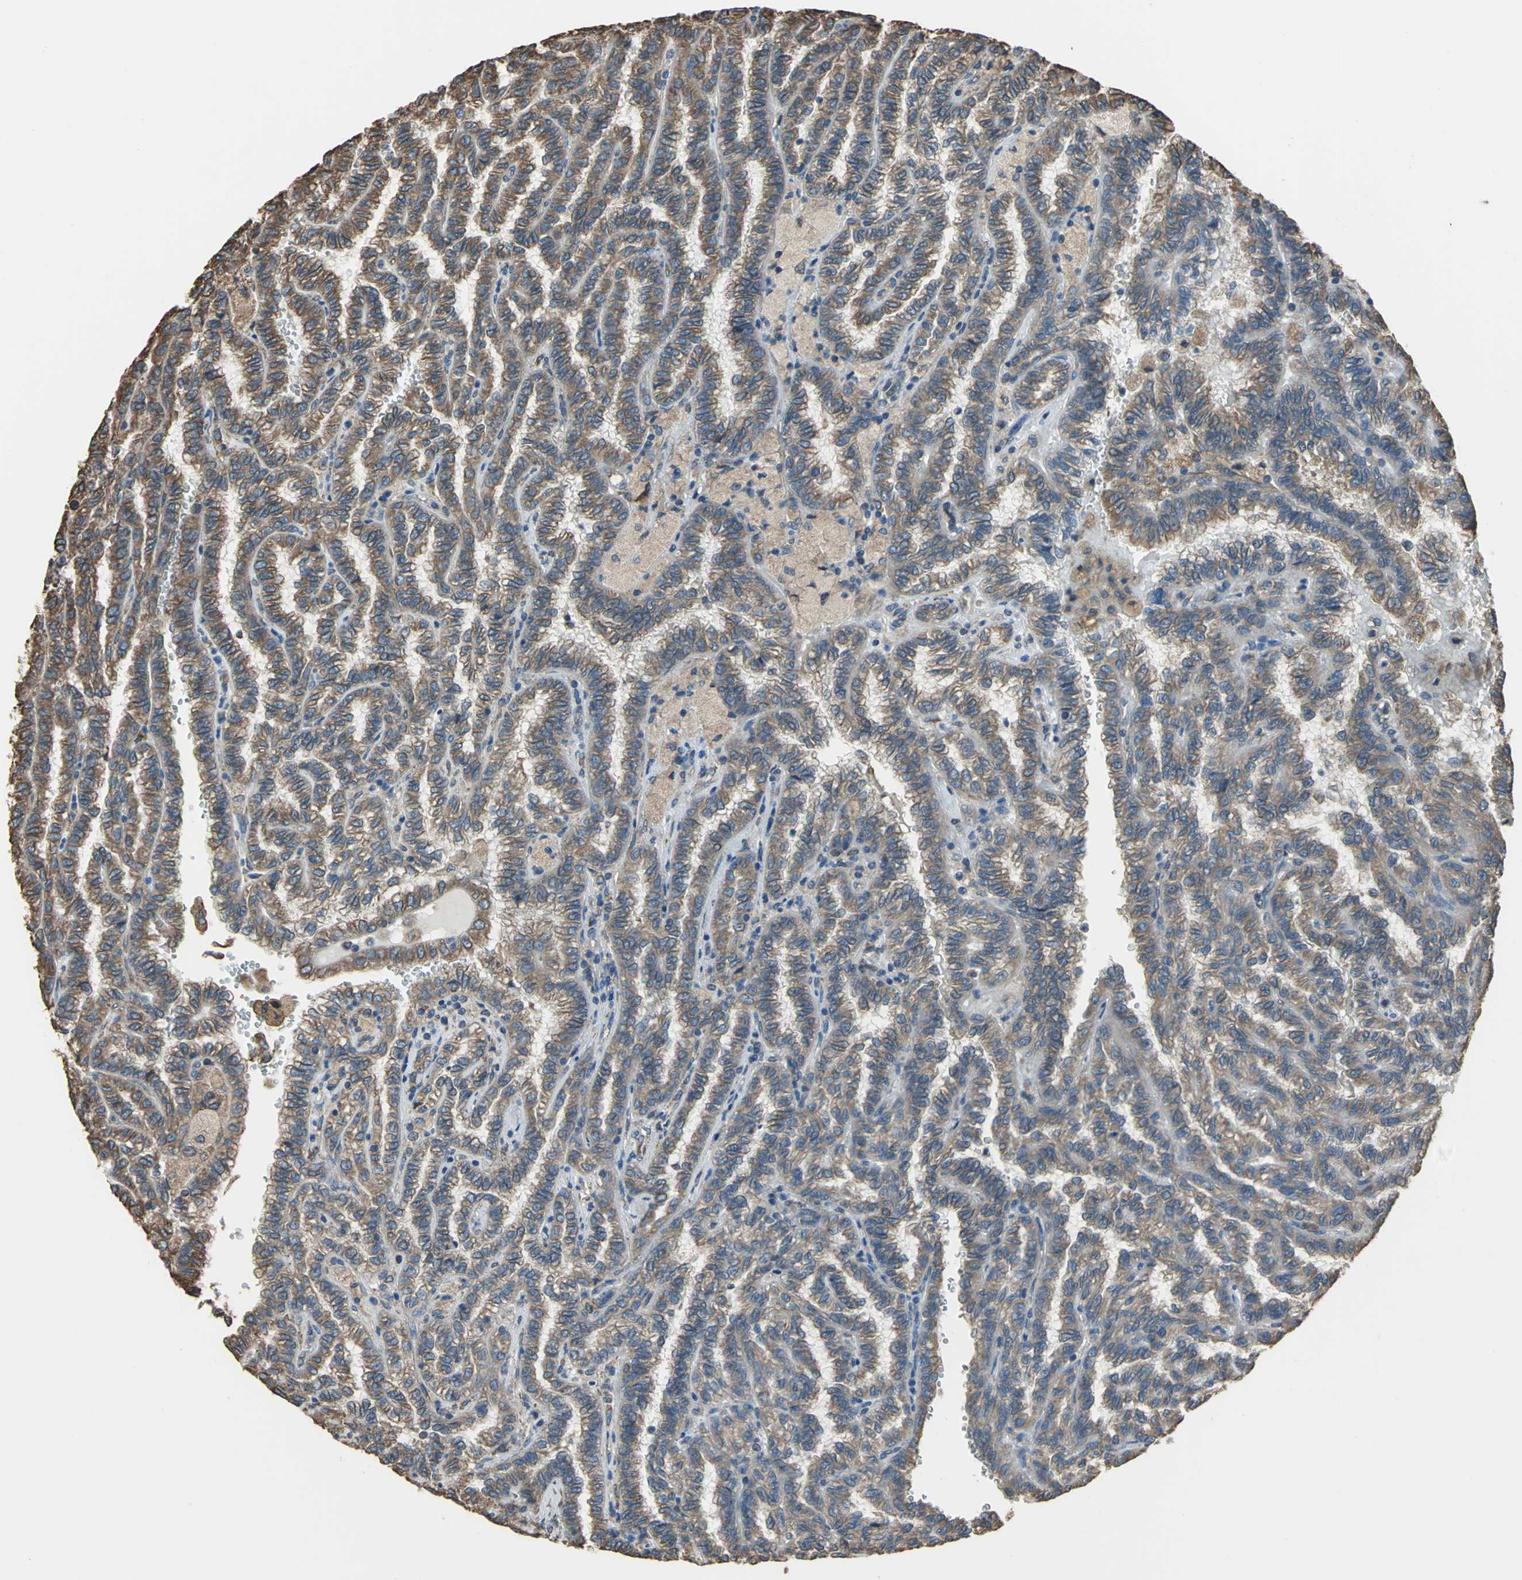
{"staining": {"intensity": "strong", "quantity": ">75%", "location": "cytoplasmic/membranous"}, "tissue": "renal cancer", "cell_type": "Tumor cells", "image_type": "cancer", "snomed": [{"axis": "morphology", "description": "Inflammation, NOS"}, {"axis": "morphology", "description": "Adenocarcinoma, NOS"}, {"axis": "topography", "description": "Kidney"}], "caption": "Immunohistochemistry (IHC) of renal cancer (adenocarcinoma) reveals high levels of strong cytoplasmic/membranous expression in about >75% of tumor cells. Immunohistochemistry stains the protein in brown and the nuclei are stained blue.", "gene": "GPANK1", "patient": {"sex": "male", "age": 68}}